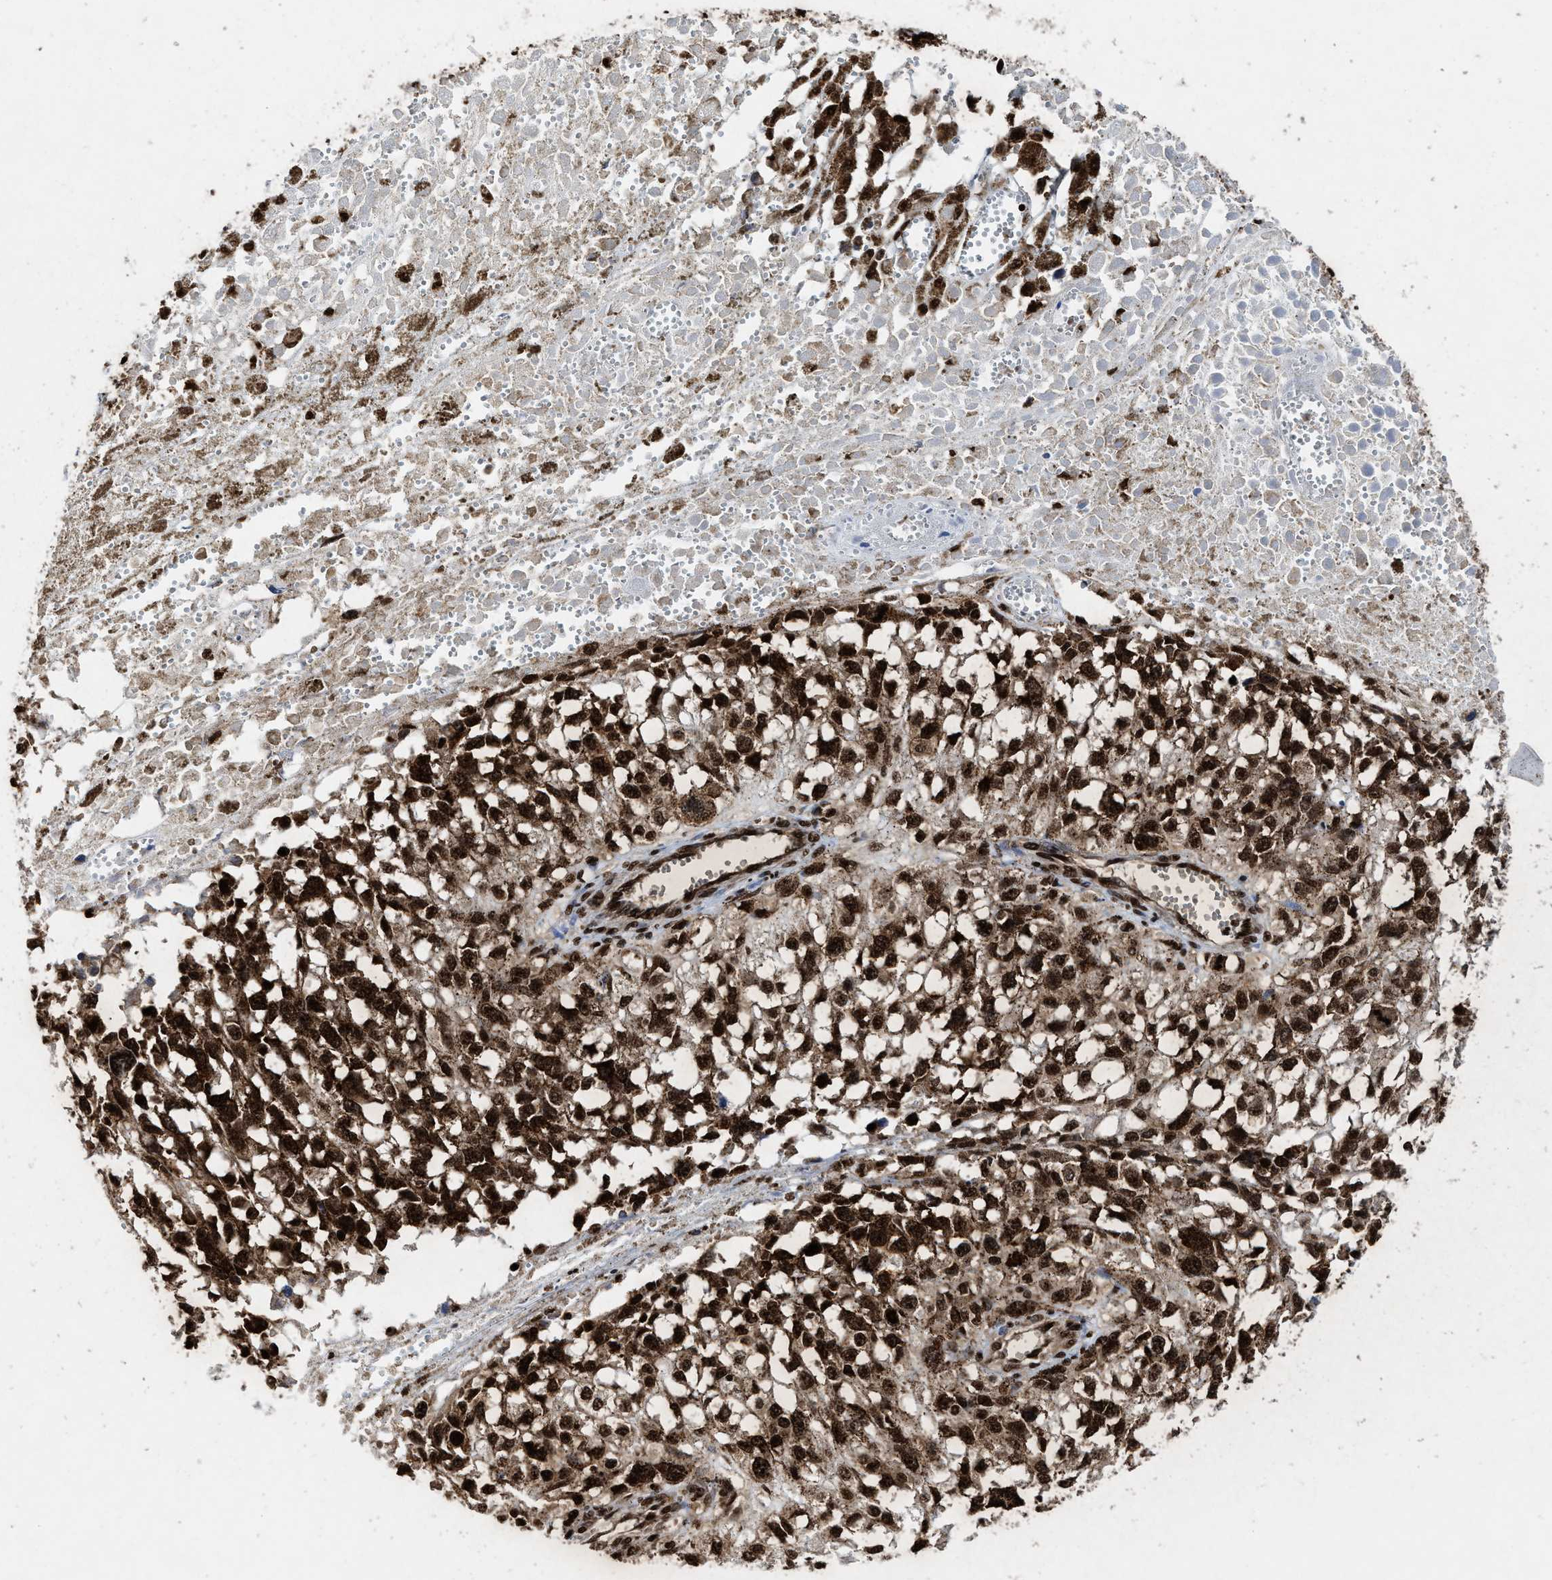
{"staining": {"intensity": "strong", "quantity": ">75%", "location": "nuclear"}, "tissue": "melanoma", "cell_type": "Tumor cells", "image_type": "cancer", "snomed": [{"axis": "morphology", "description": "Malignant melanoma, Metastatic site"}, {"axis": "topography", "description": "Lymph node"}], "caption": "DAB (3,3'-diaminobenzidine) immunohistochemical staining of human malignant melanoma (metastatic site) exhibits strong nuclear protein expression in approximately >75% of tumor cells.", "gene": "ALYREF", "patient": {"sex": "male", "age": 59}}